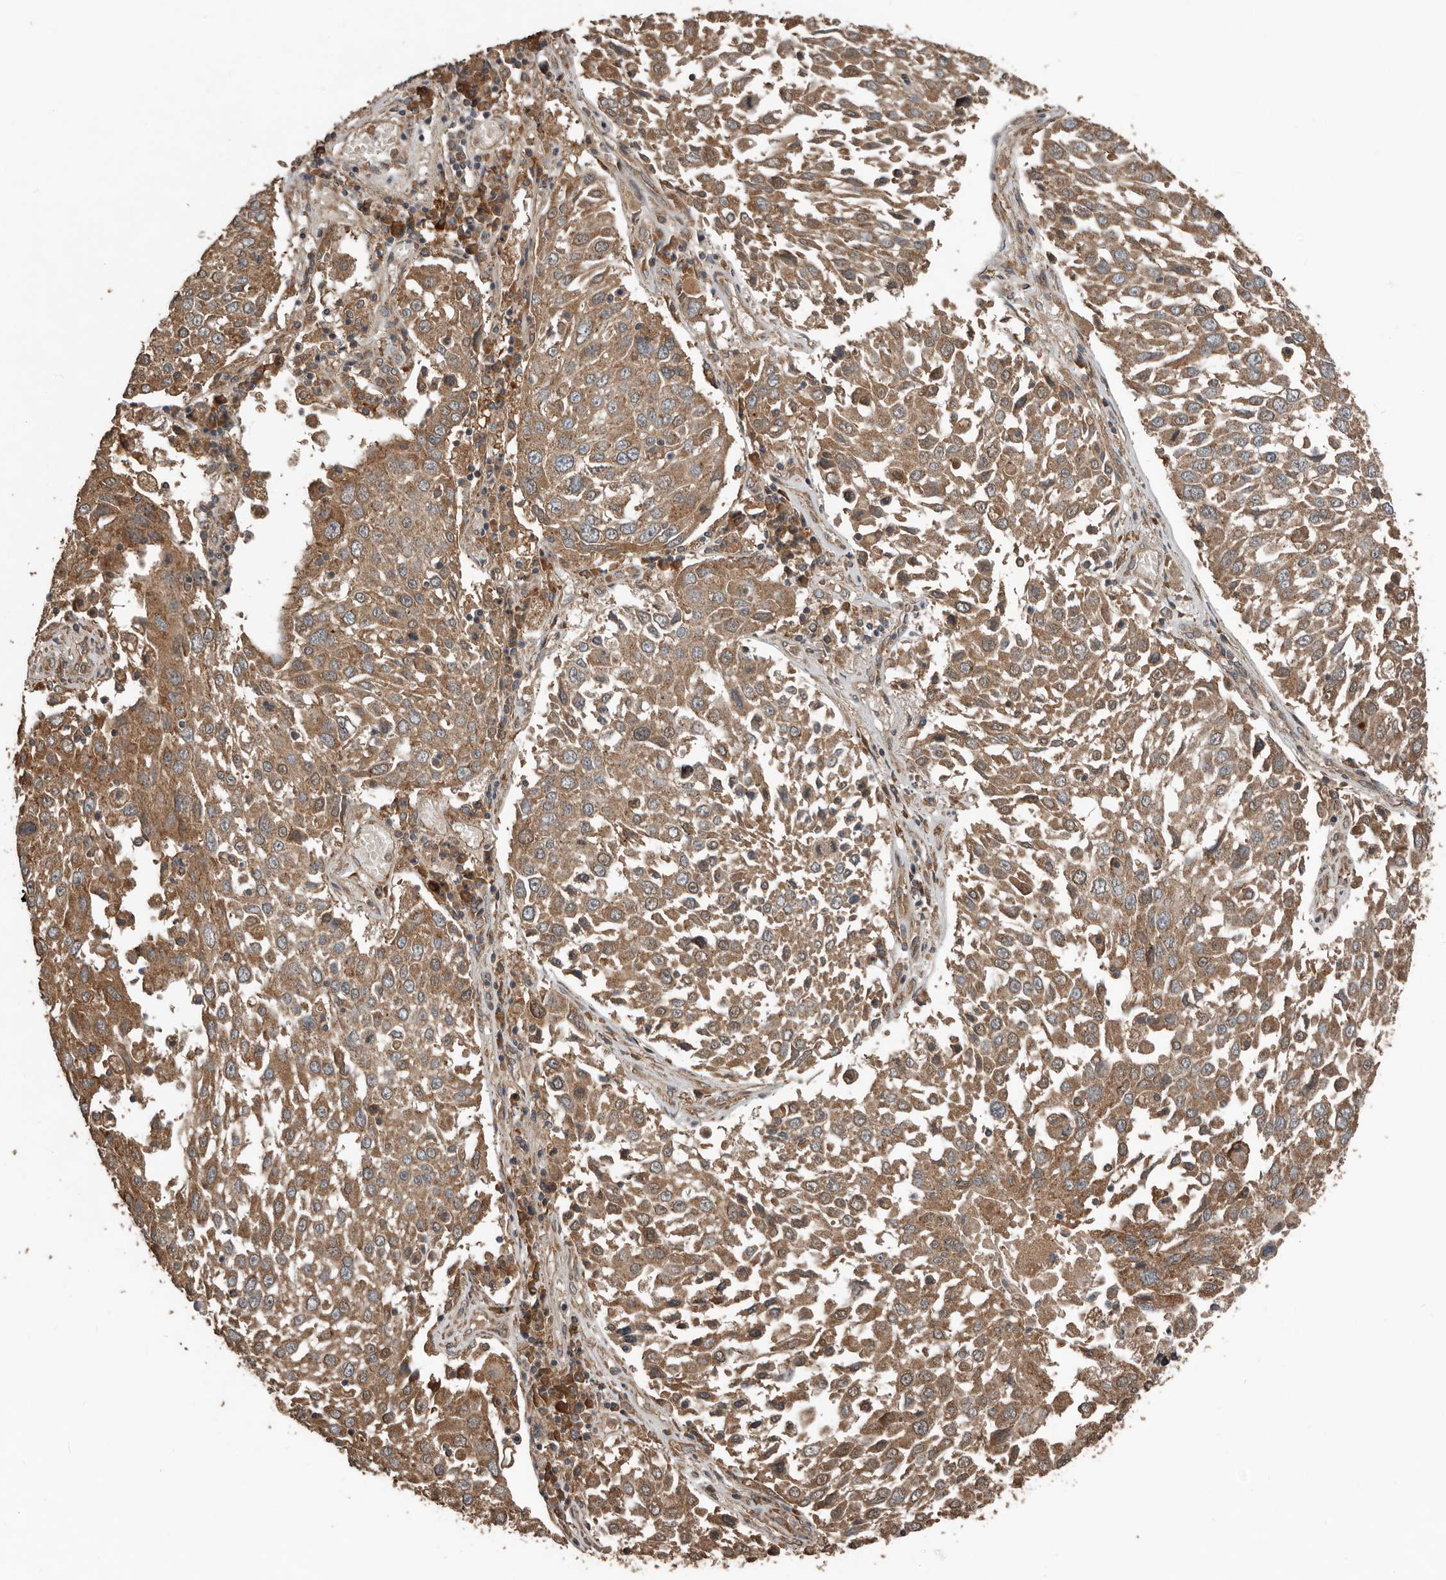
{"staining": {"intensity": "moderate", "quantity": ">75%", "location": "cytoplasmic/membranous"}, "tissue": "lung cancer", "cell_type": "Tumor cells", "image_type": "cancer", "snomed": [{"axis": "morphology", "description": "Squamous cell carcinoma, NOS"}, {"axis": "topography", "description": "Lung"}], "caption": "A histopathology image of lung cancer stained for a protein demonstrates moderate cytoplasmic/membranous brown staining in tumor cells.", "gene": "RNF207", "patient": {"sex": "male", "age": 65}}